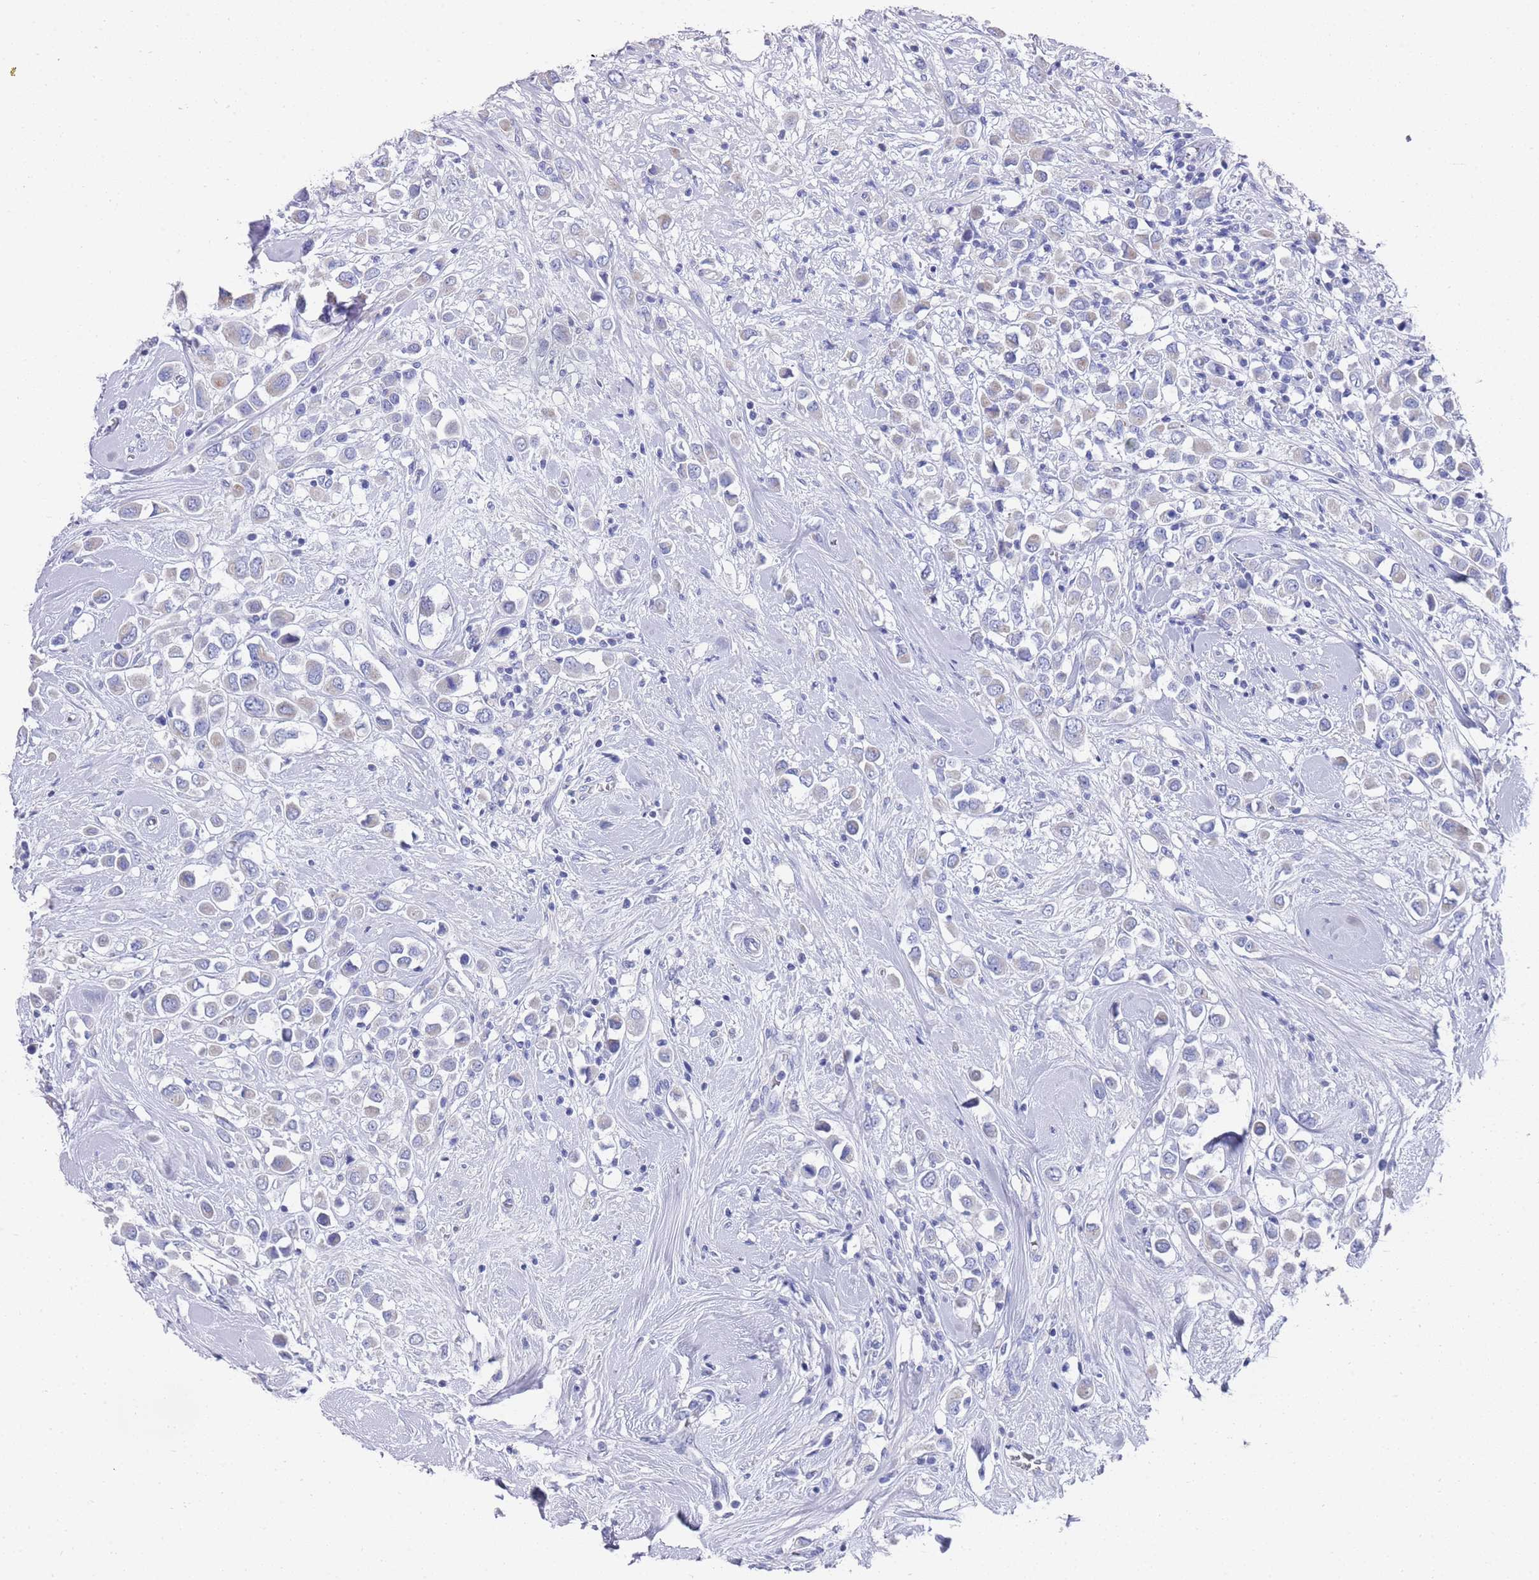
{"staining": {"intensity": "negative", "quantity": "none", "location": "none"}, "tissue": "breast cancer", "cell_type": "Tumor cells", "image_type": "cancer", "snomed": [{"axis": "morphology", "description": "Duct carcinoma"}, {"axis": "topography", "description": "Breast"}], "caption": "Immunohistochemistry (IHC) of human breast invasive ductal carcinoma demonstrates no staining in tumor cells.", "gene": "SCAPER", "patient": {"sex": "female", "age": 61}}